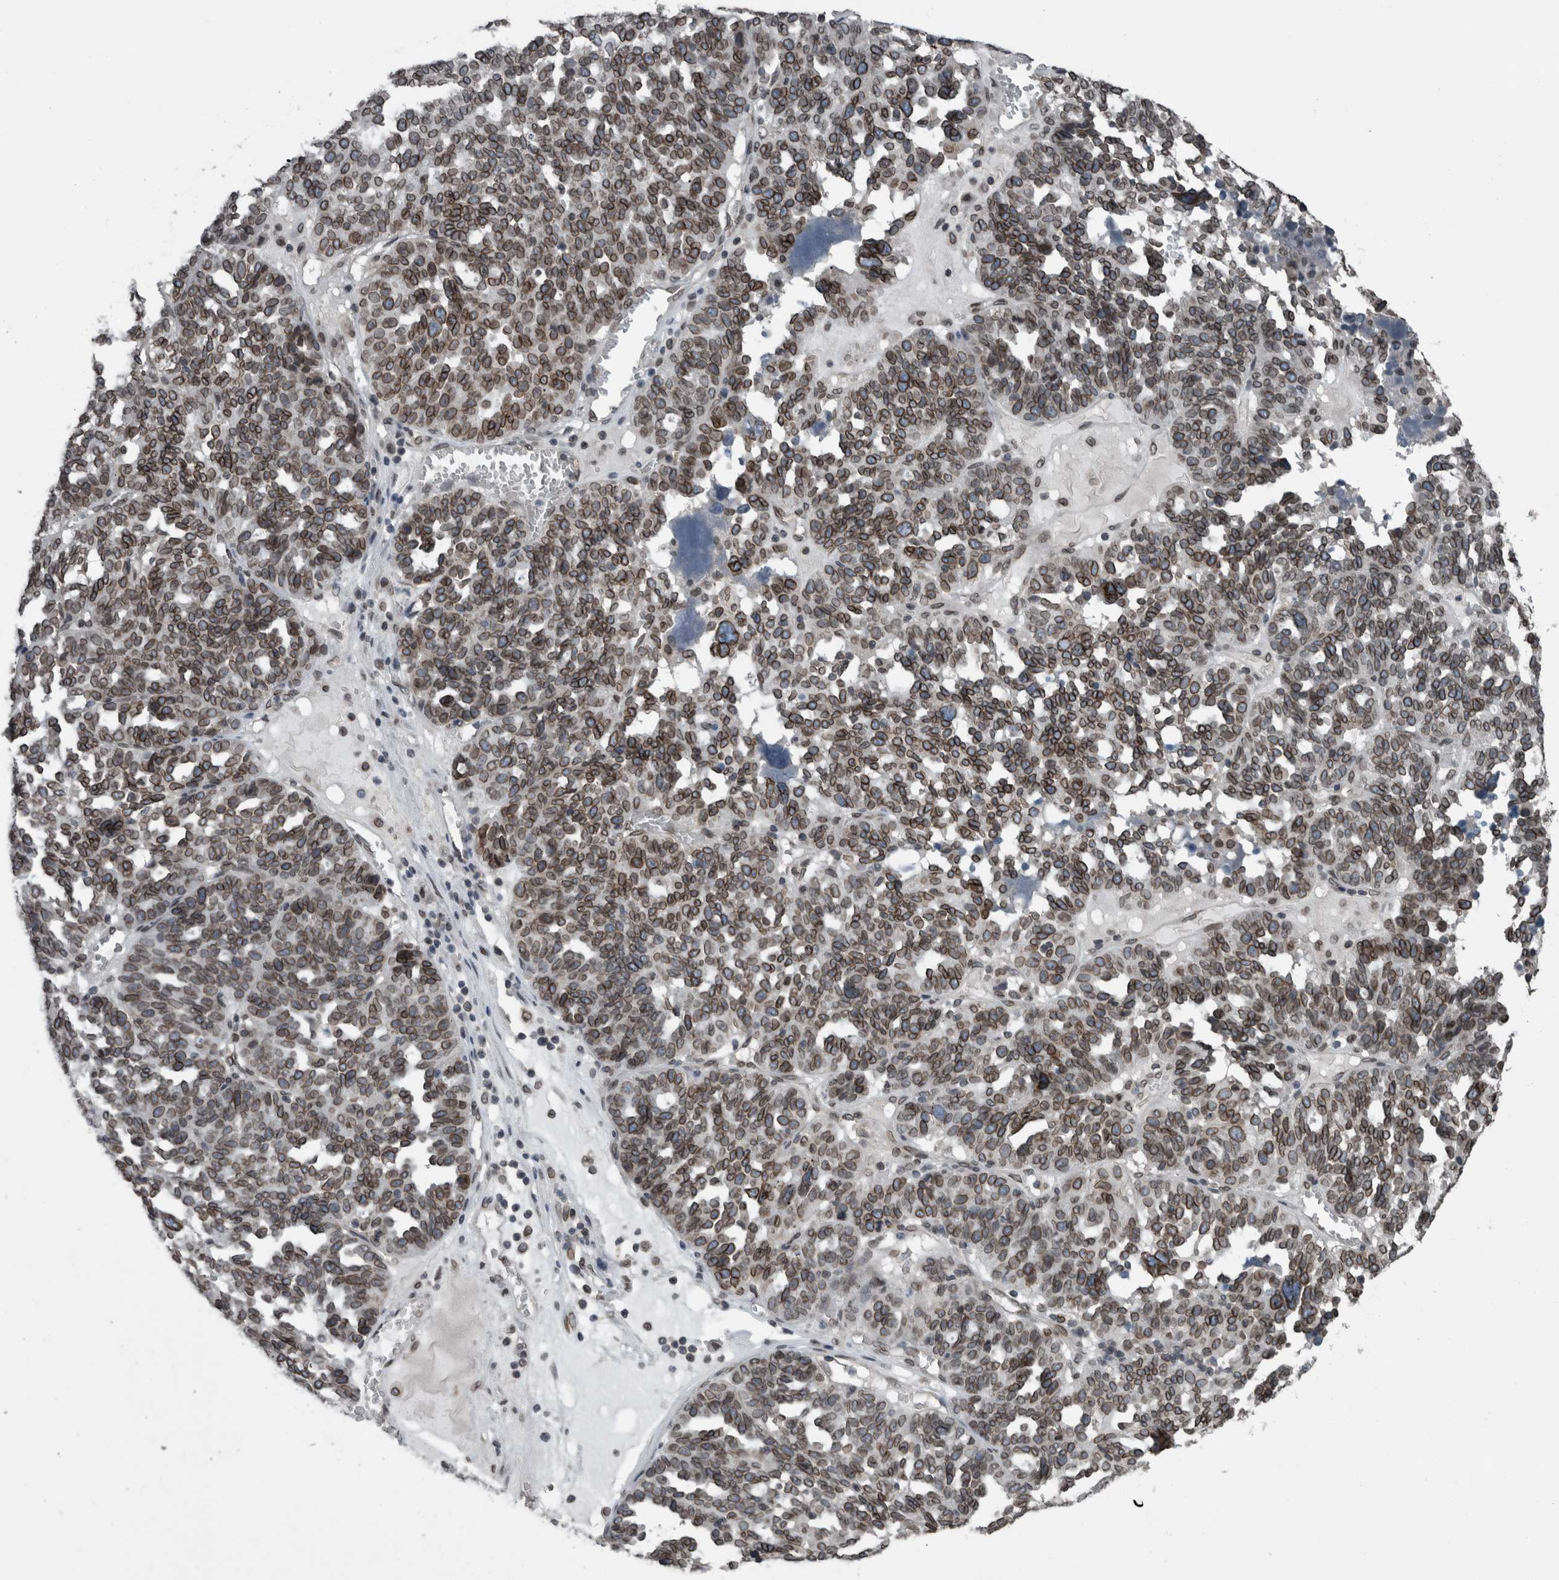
{"staining": {"intensity": "moderate", "quantity": ">75%", "location": "cytoplasmic/membranous,nuclear"}, "tissue": "ovarian cancer", "cell_type": "Tumor cells", "image_type": "cancer", "snomed": [{"axis": "morphology", "description": "Cystadenocarcinoma, serous, NOS"}, {"axis": "topography", "description": "Ovary"}], "caption": "A medium amount of moderate cytoplasmic/membranous and nuclear expression is appreciated in approximately >75% of tumor cells in ovarian cancer tissue.", "gene": "RANBP2", "patient": {"sex": "female", "age": 59}}